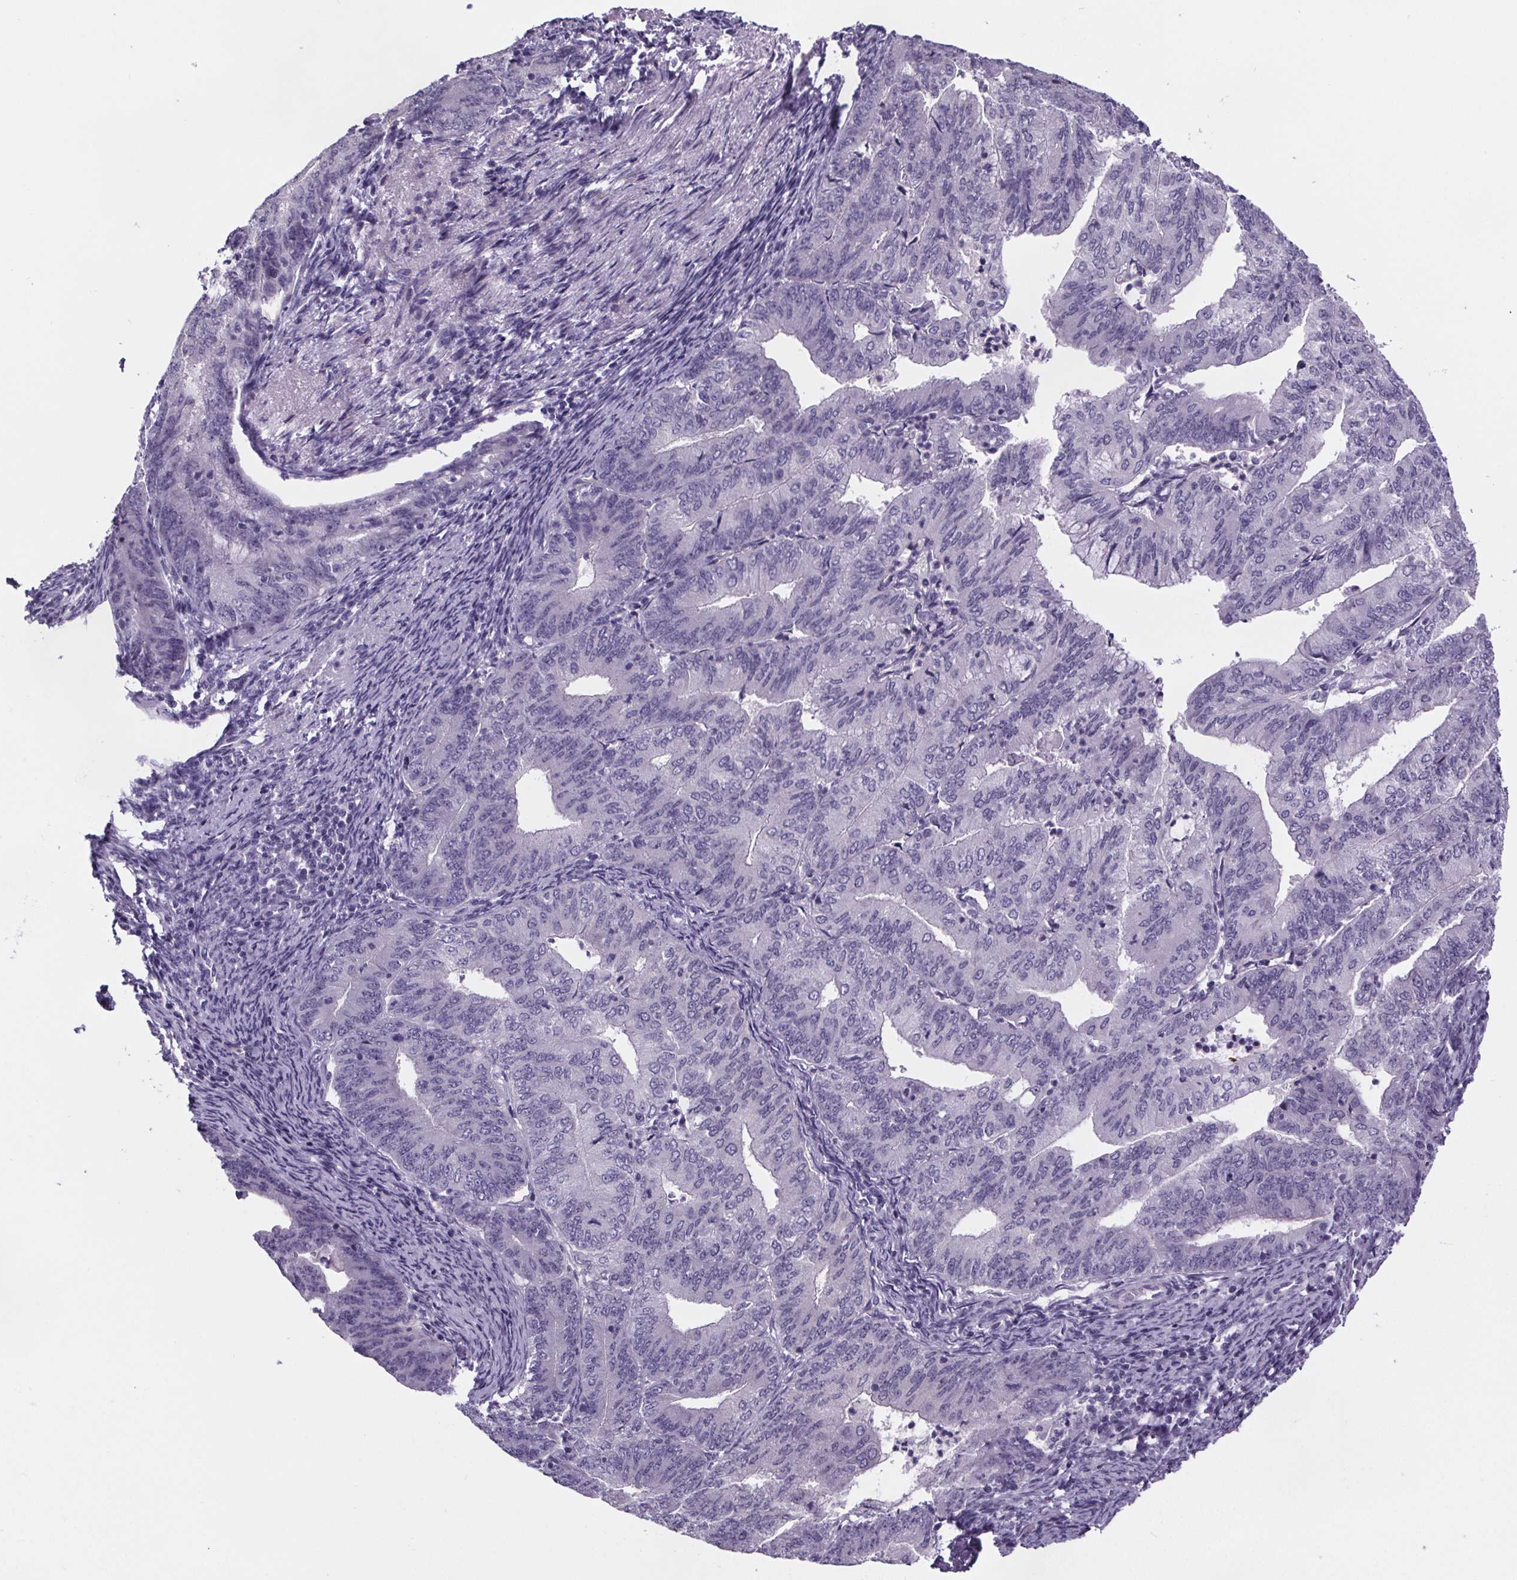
{"staining": {"intensity": "negative", "quantity": "none", "location": "none"}, "tissue": "endometrial cancer", "cell_type": "Tumor cells", "image_type": "cancer", "snomed": [{"axis": "morphology", "description": "Adenocarcinoma, NOS"}, {"axis": "morphology", "description": "Adenocarcinoma, metastatic, NOS"}, {"axis": "topography", "description": "Adipose tissue"}, {"axis": "topography", "description": "Endometrium"}], "caption": "IHC micrograph of human endometrial cancer (metastatic adenocarcinoma) stained for a protein (brown), which reveals no positivity in tumor cells. (DAB immunohistochemistry visualized using brightfield microscopy, high magnification).", "gene": "CUBN", "patient": {"sex": "female", "age": 67}}